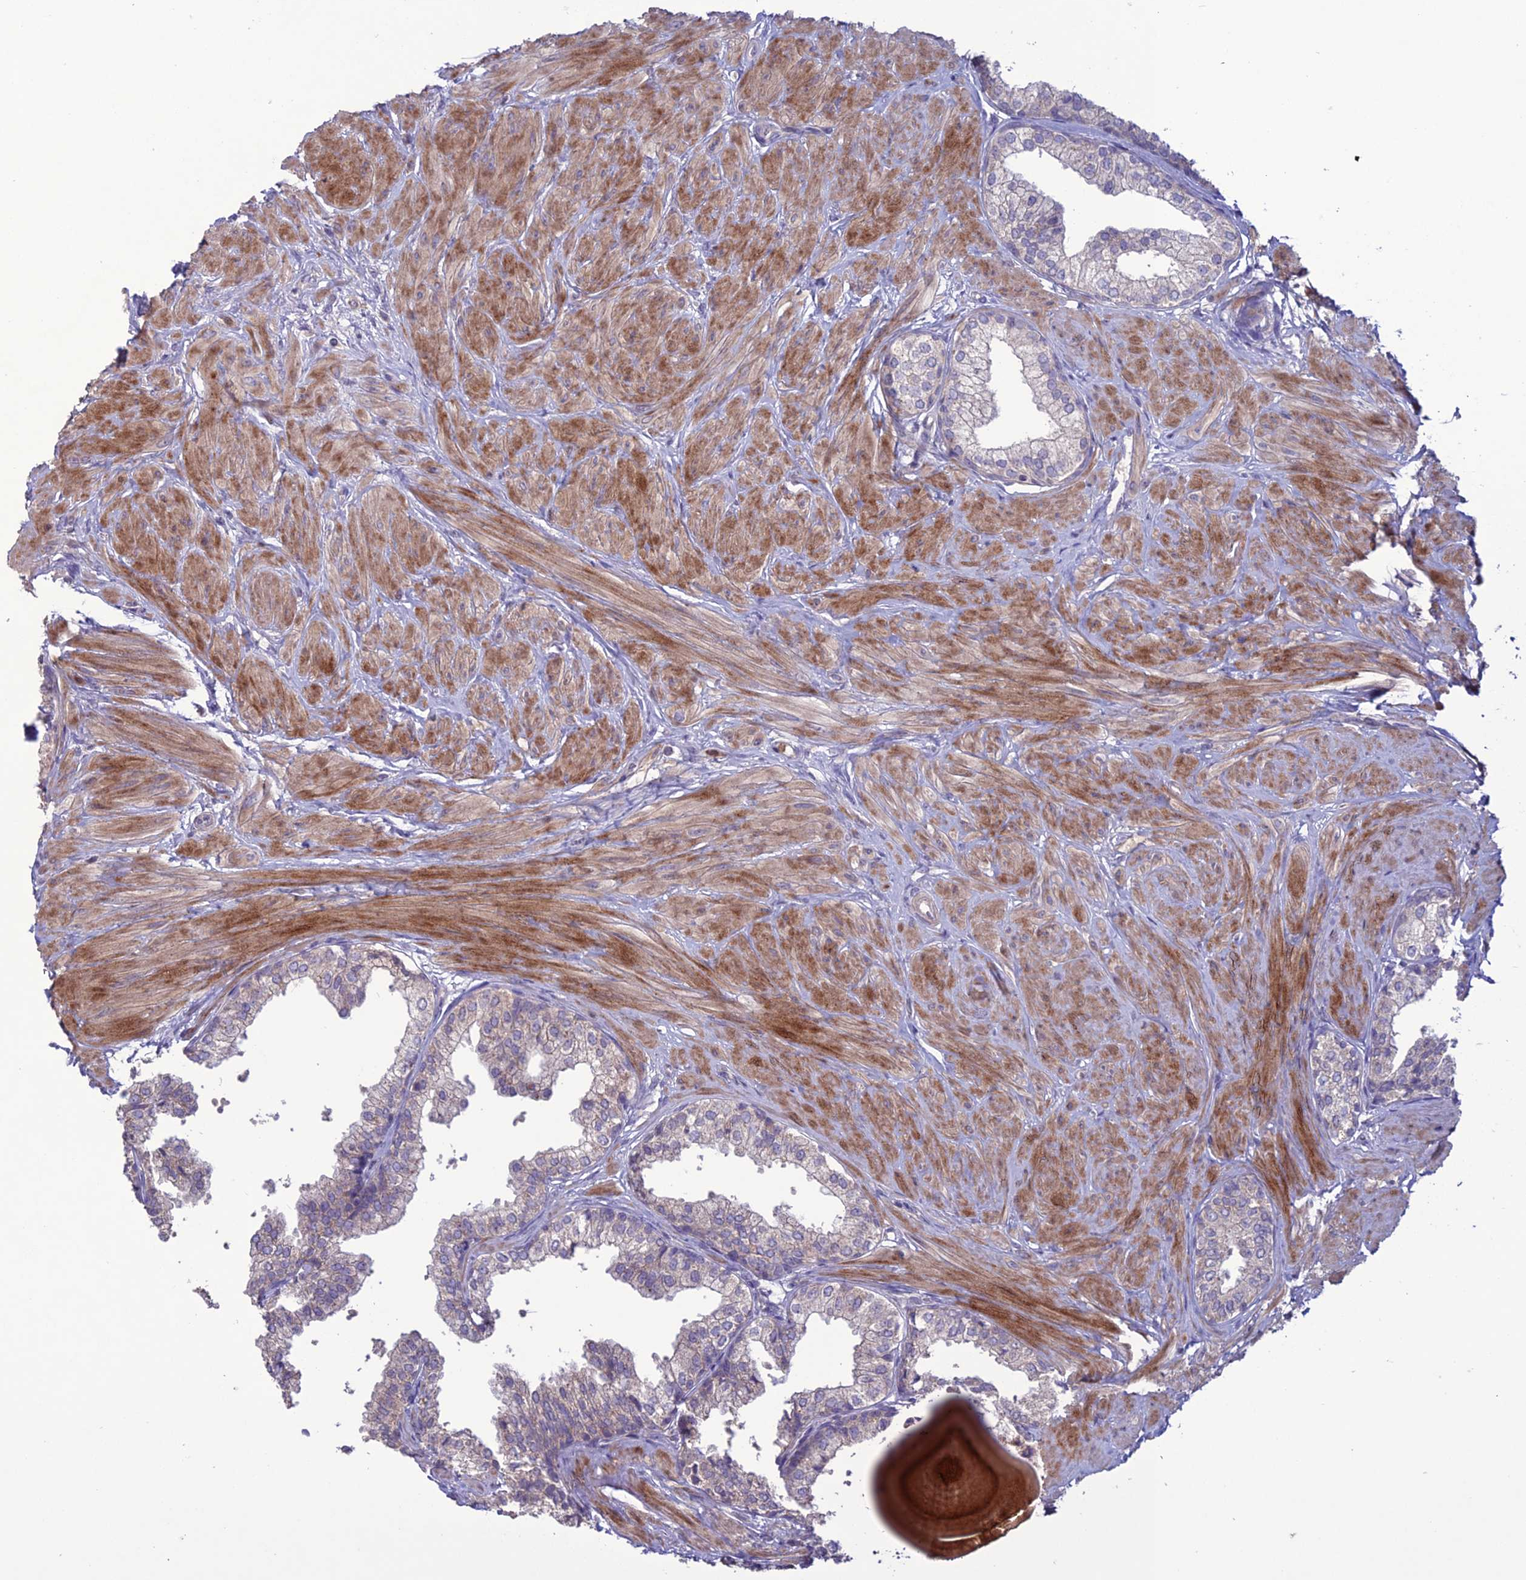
{"staining": {"intensity": "weak", "quantity": "25%-75%", "location": "cytoplasmic/membranous"}, "tissue": "prostate", "cell_type": "Glandular cells", "image_type": "normal", "snomed": [{"axis": "morphology", "description": "Normal tissue, NOS"}, {"axis": "topography", "description": "Prostate"}], "caption": "This image reveals IHC staining of benign prostate, with low weak cytoplasmic/membranous staining in approximately 25%-75% of glandular cells.", "gene": "C2orf76", "patient": {"sex": "male", "age": 48}}